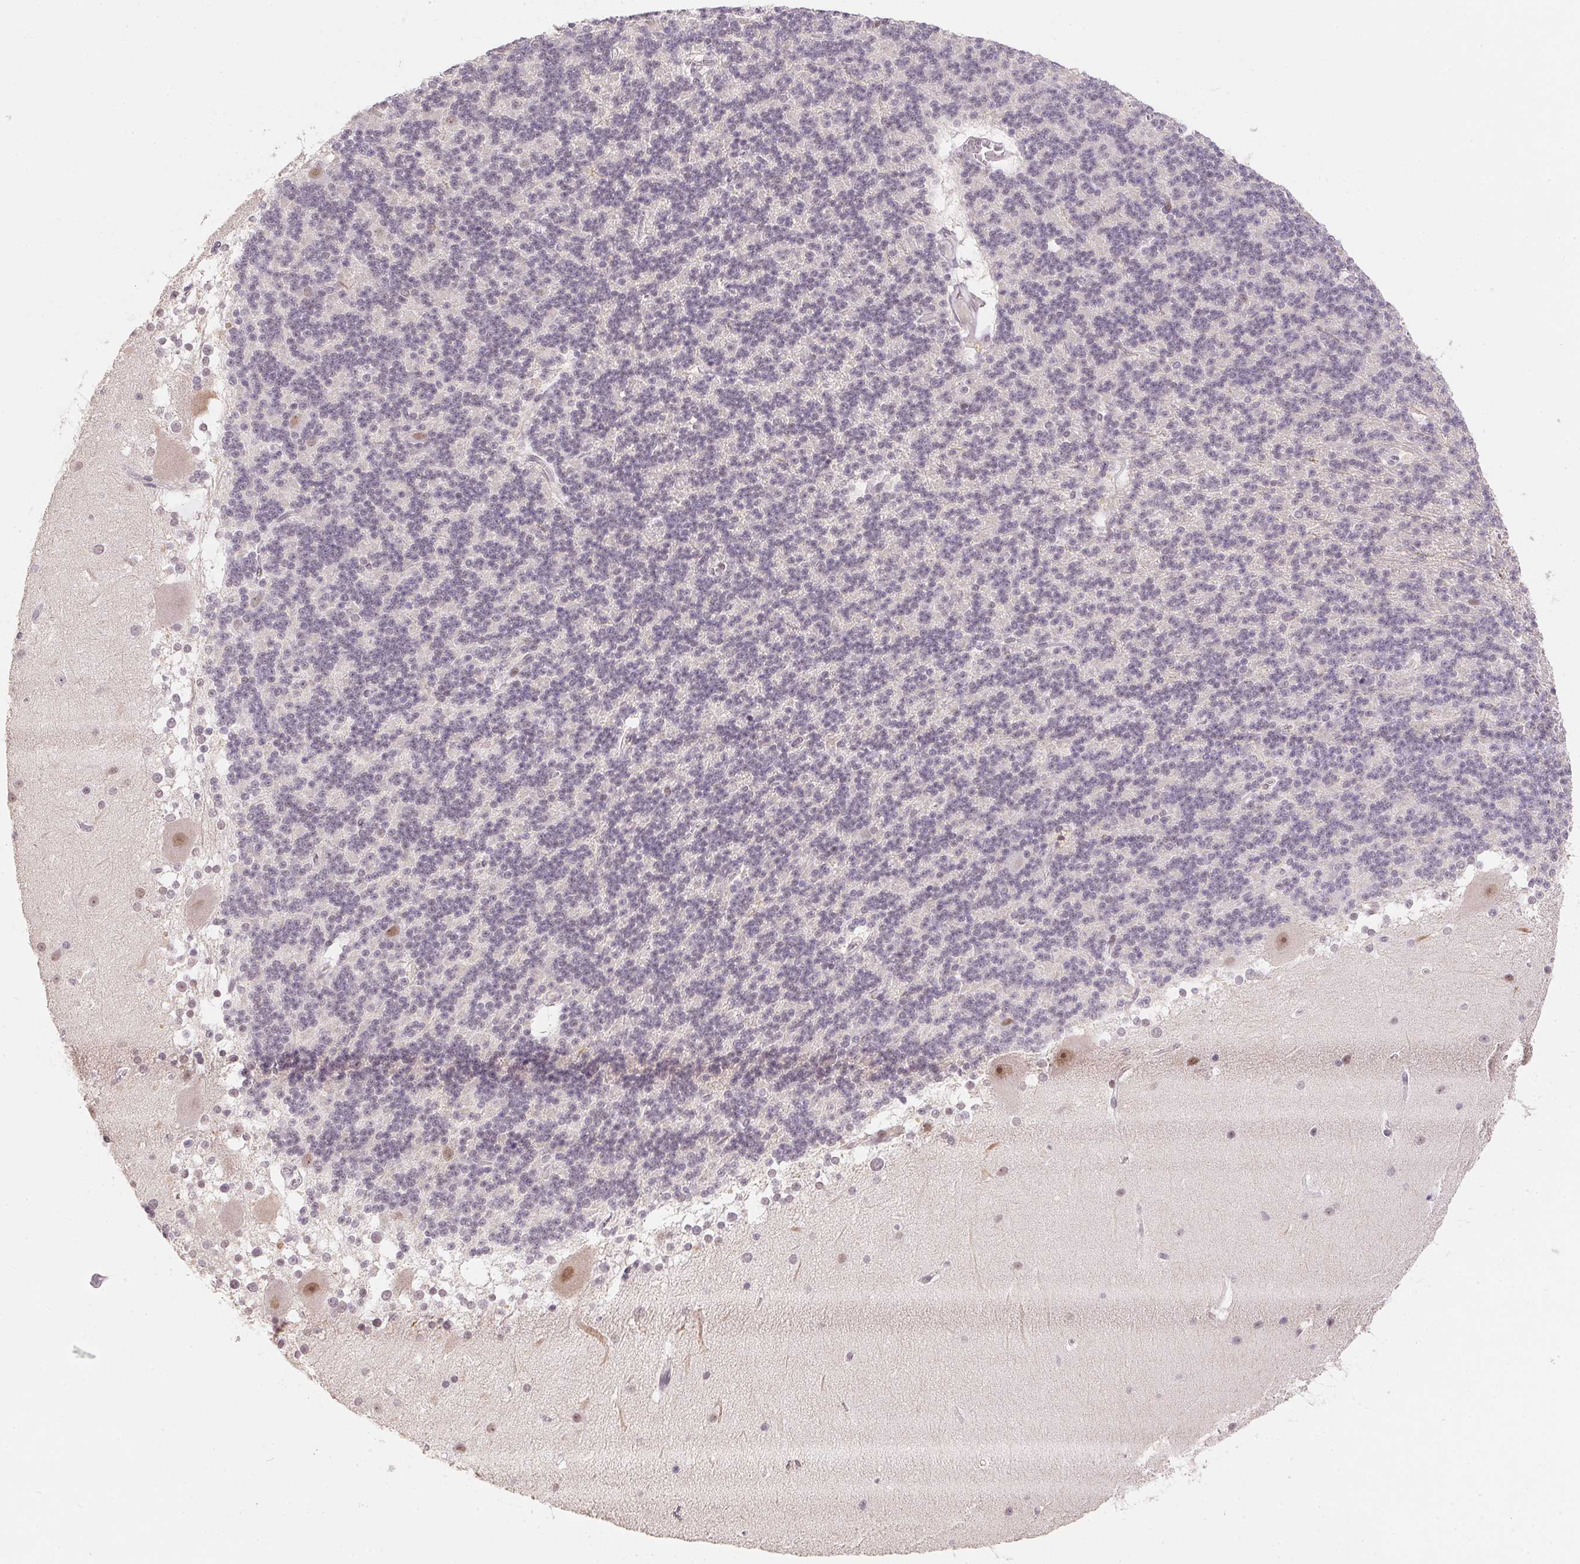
{"staining": {"intensity": "negative", "quantity": "none", "location": "none"}, "tissue": "cerebellum", "cell_type": "Cells in granular layer", "image_type": "normal", "snomed": [{"axis": "morphology", "description": "Normal tissue, NOS"}, {"axis": "topography", "description": "Cerebellum"}], "caption": "Cells in granular layer show no significant expression in benign cerebellum. (DAB immunohistochemistry (IHC) with hematoxylin counter stain).", "gene": "KDM4D", "patient": {"sex": "female", "age": 19}}